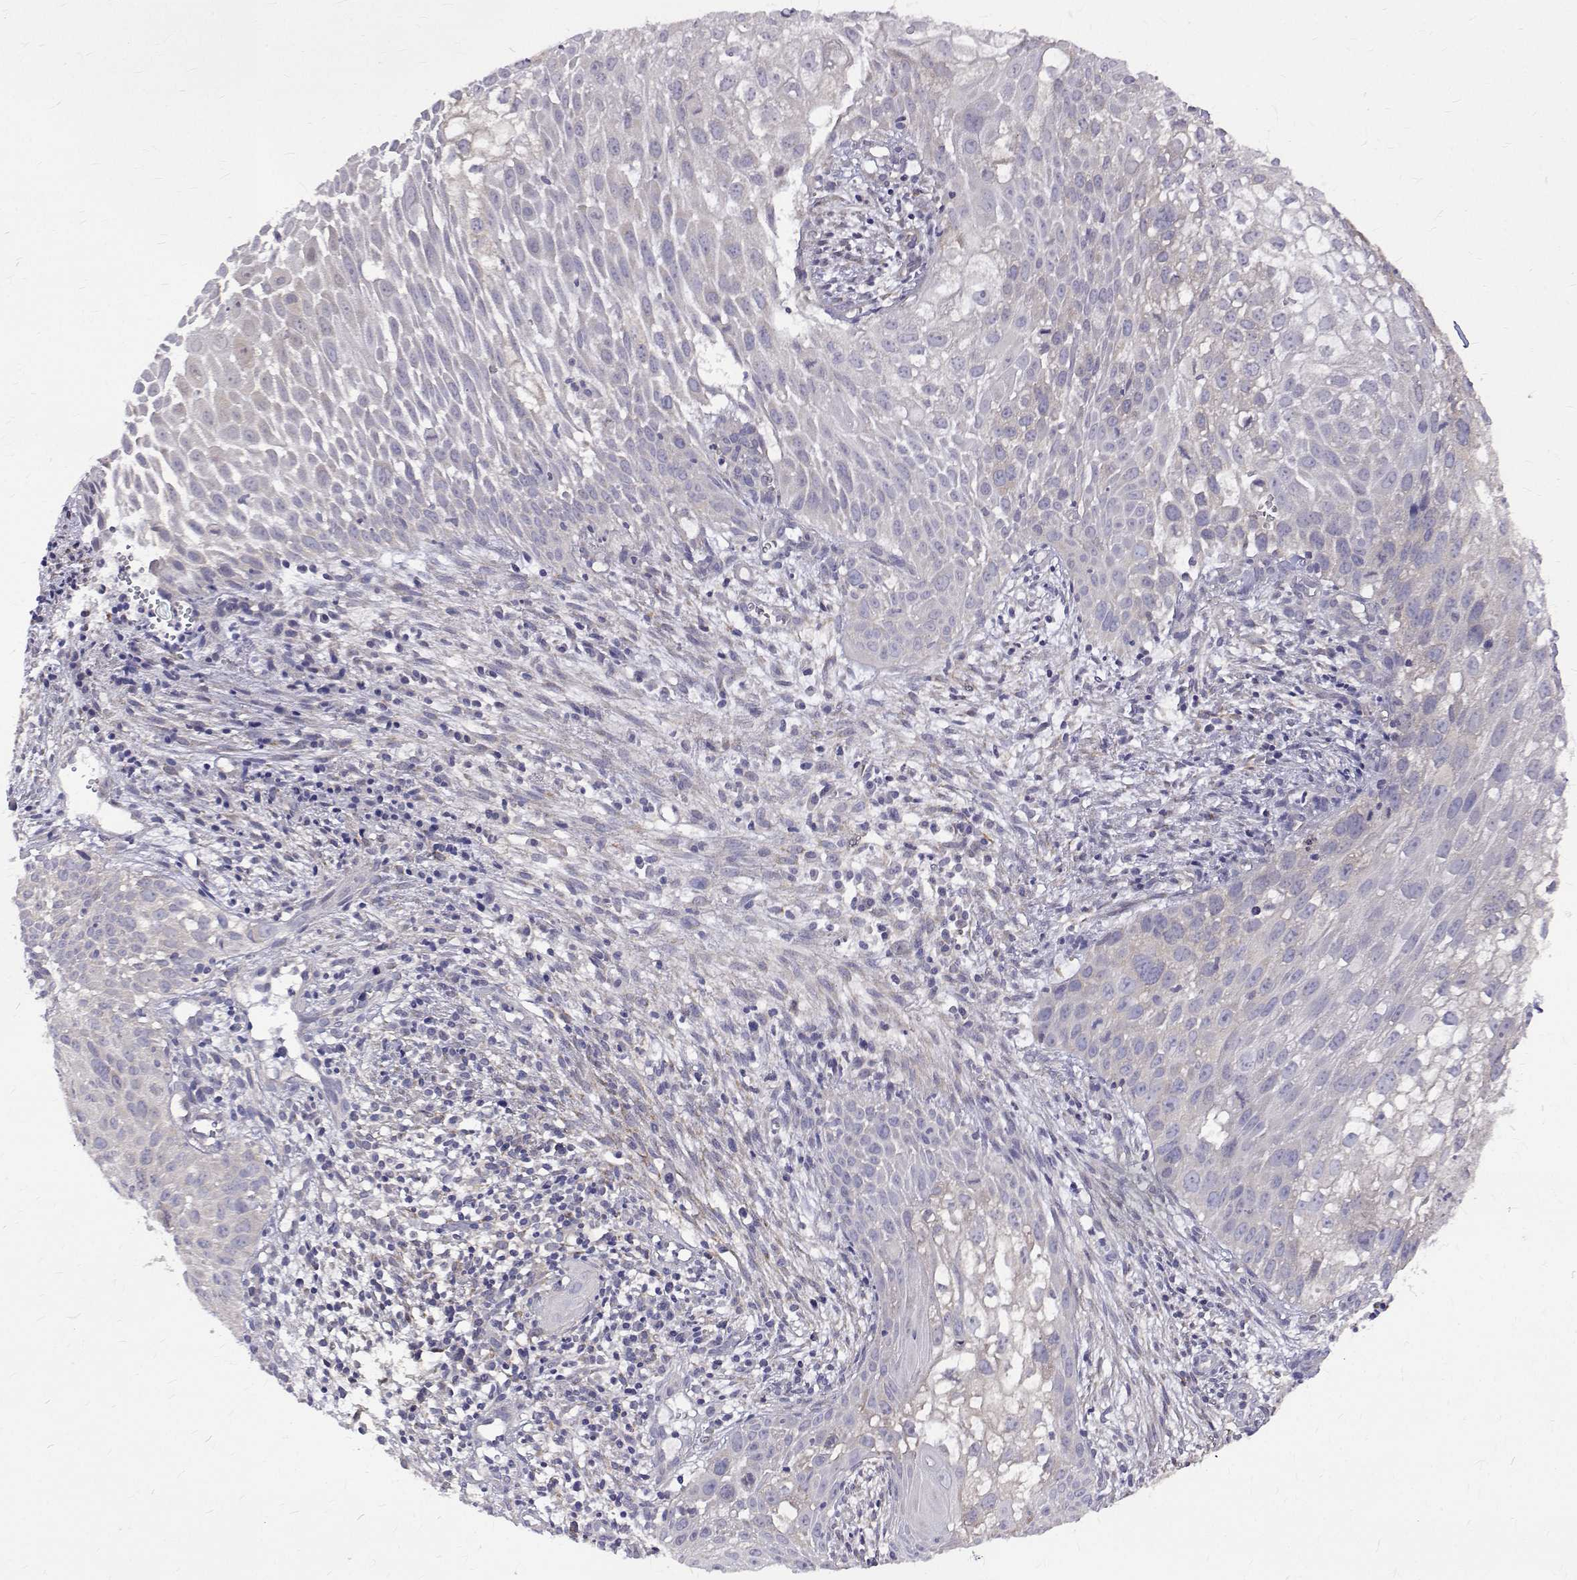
{"staining": {"intensity": "negative", "quantity": "none", "location": "none"}, "tissue": "cervical cancer", "cell_type": "Tumor cells", "image_type": "cancer", "snomed": [{"axis": "morphology", "description": "Squamous cell carcinoma, NOS"}, {"axis": "topography", "description": "Cervix"}], "caption": "Cervical cancer (squamous cell carcinoma) stained for a protein using IHC demonstrates no positivity tumor cells.", "gene": "PADI1", "patient": {"sex": "female", "age": 53}}